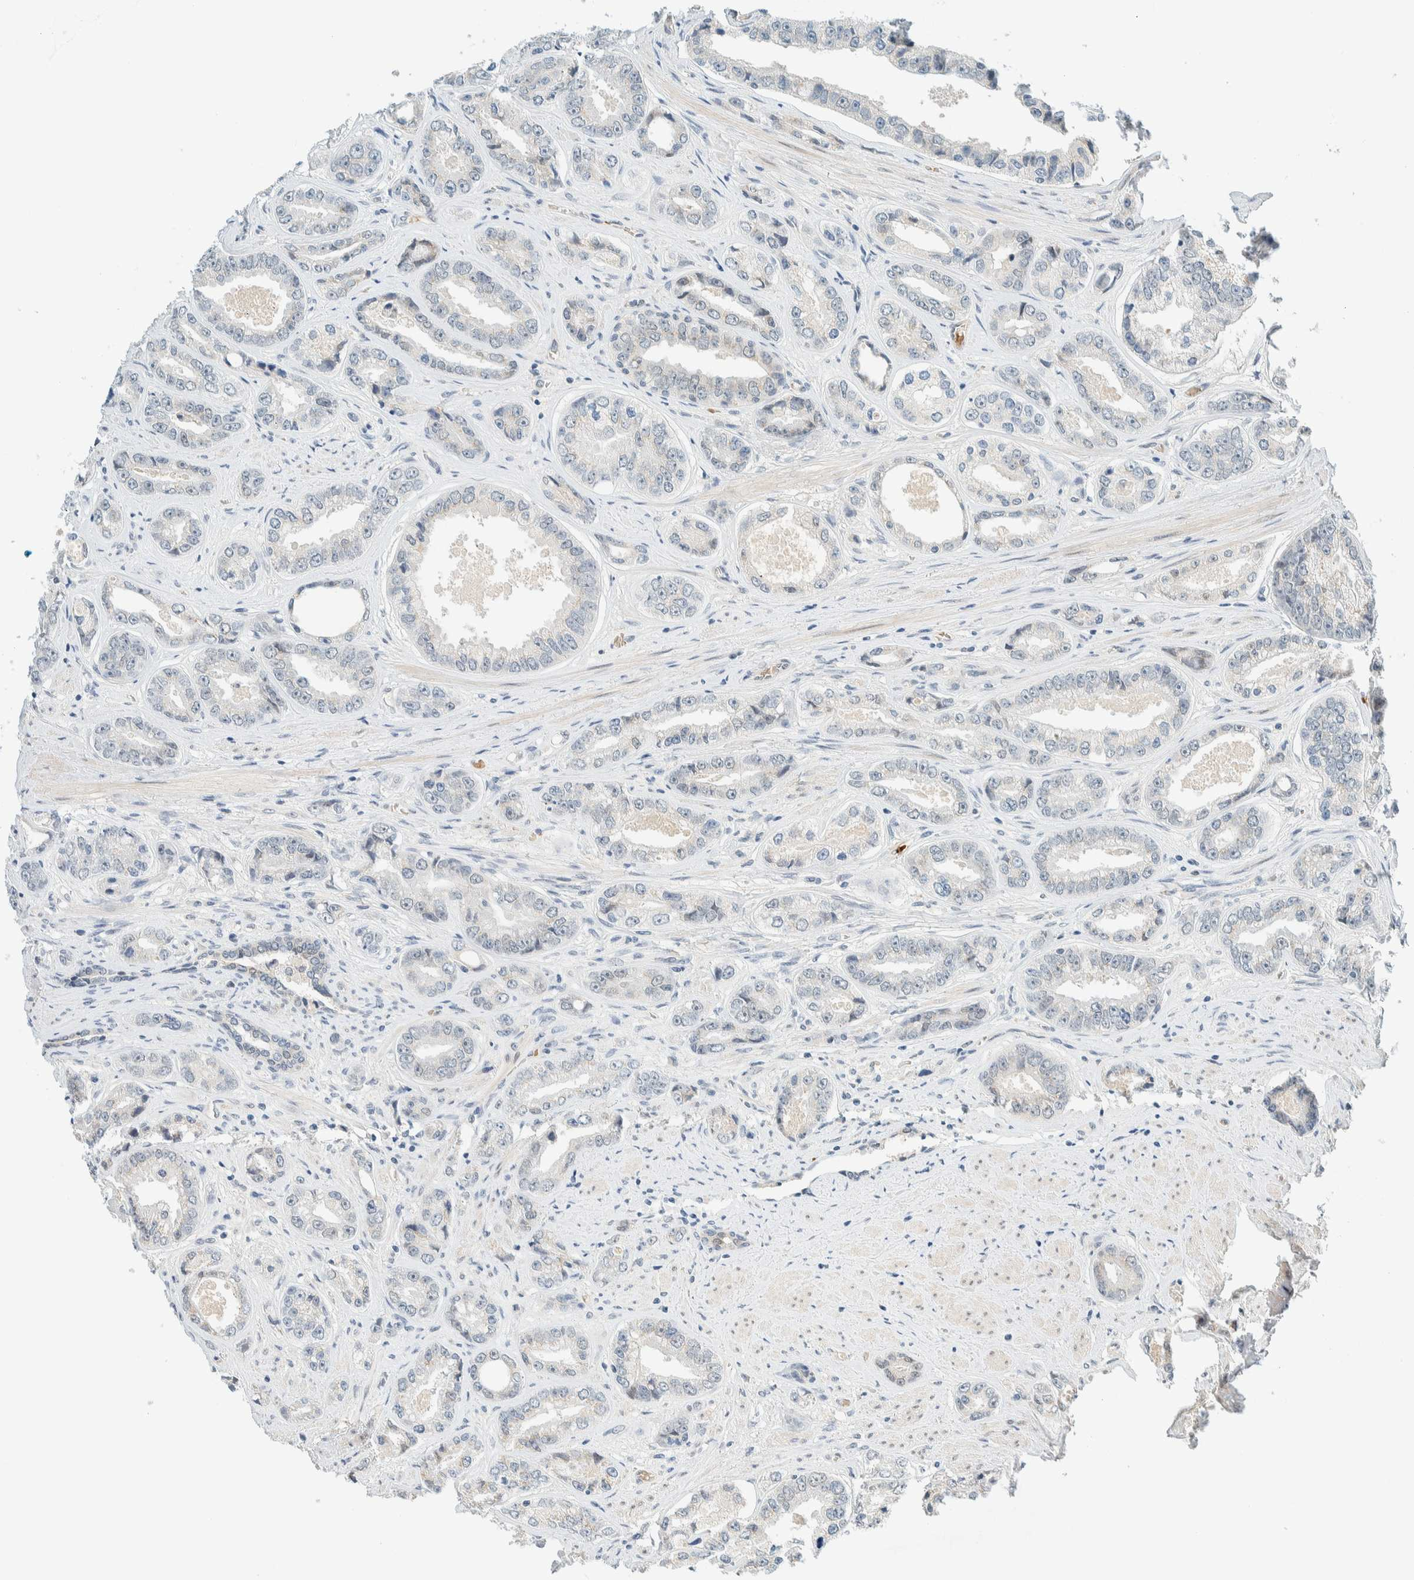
{"staining": {"intensity": "negative", "quantity": "none", "location": "none"}, "tissue": "prostate cancer", "cell_type": "Tumor cells", "image_type": "cancer", "snomed": [{"axis": "morphology", "description": "Adenocarcinoma, High grade"}, {"axis": "topography", "description": "Prostate"}], "caption": "DAB (3,3'-diaminobenzidine) immunohistochemical staining of human high-grade adenocarcinoma (prostate) reveals no significant positivity in tumor cells. The staining is performed using DAB brown chromogen with nuclei counter-stained in using hematoxylin.", "gene": "TSTD2", "patient": {"sex": "male", "age": 61}}